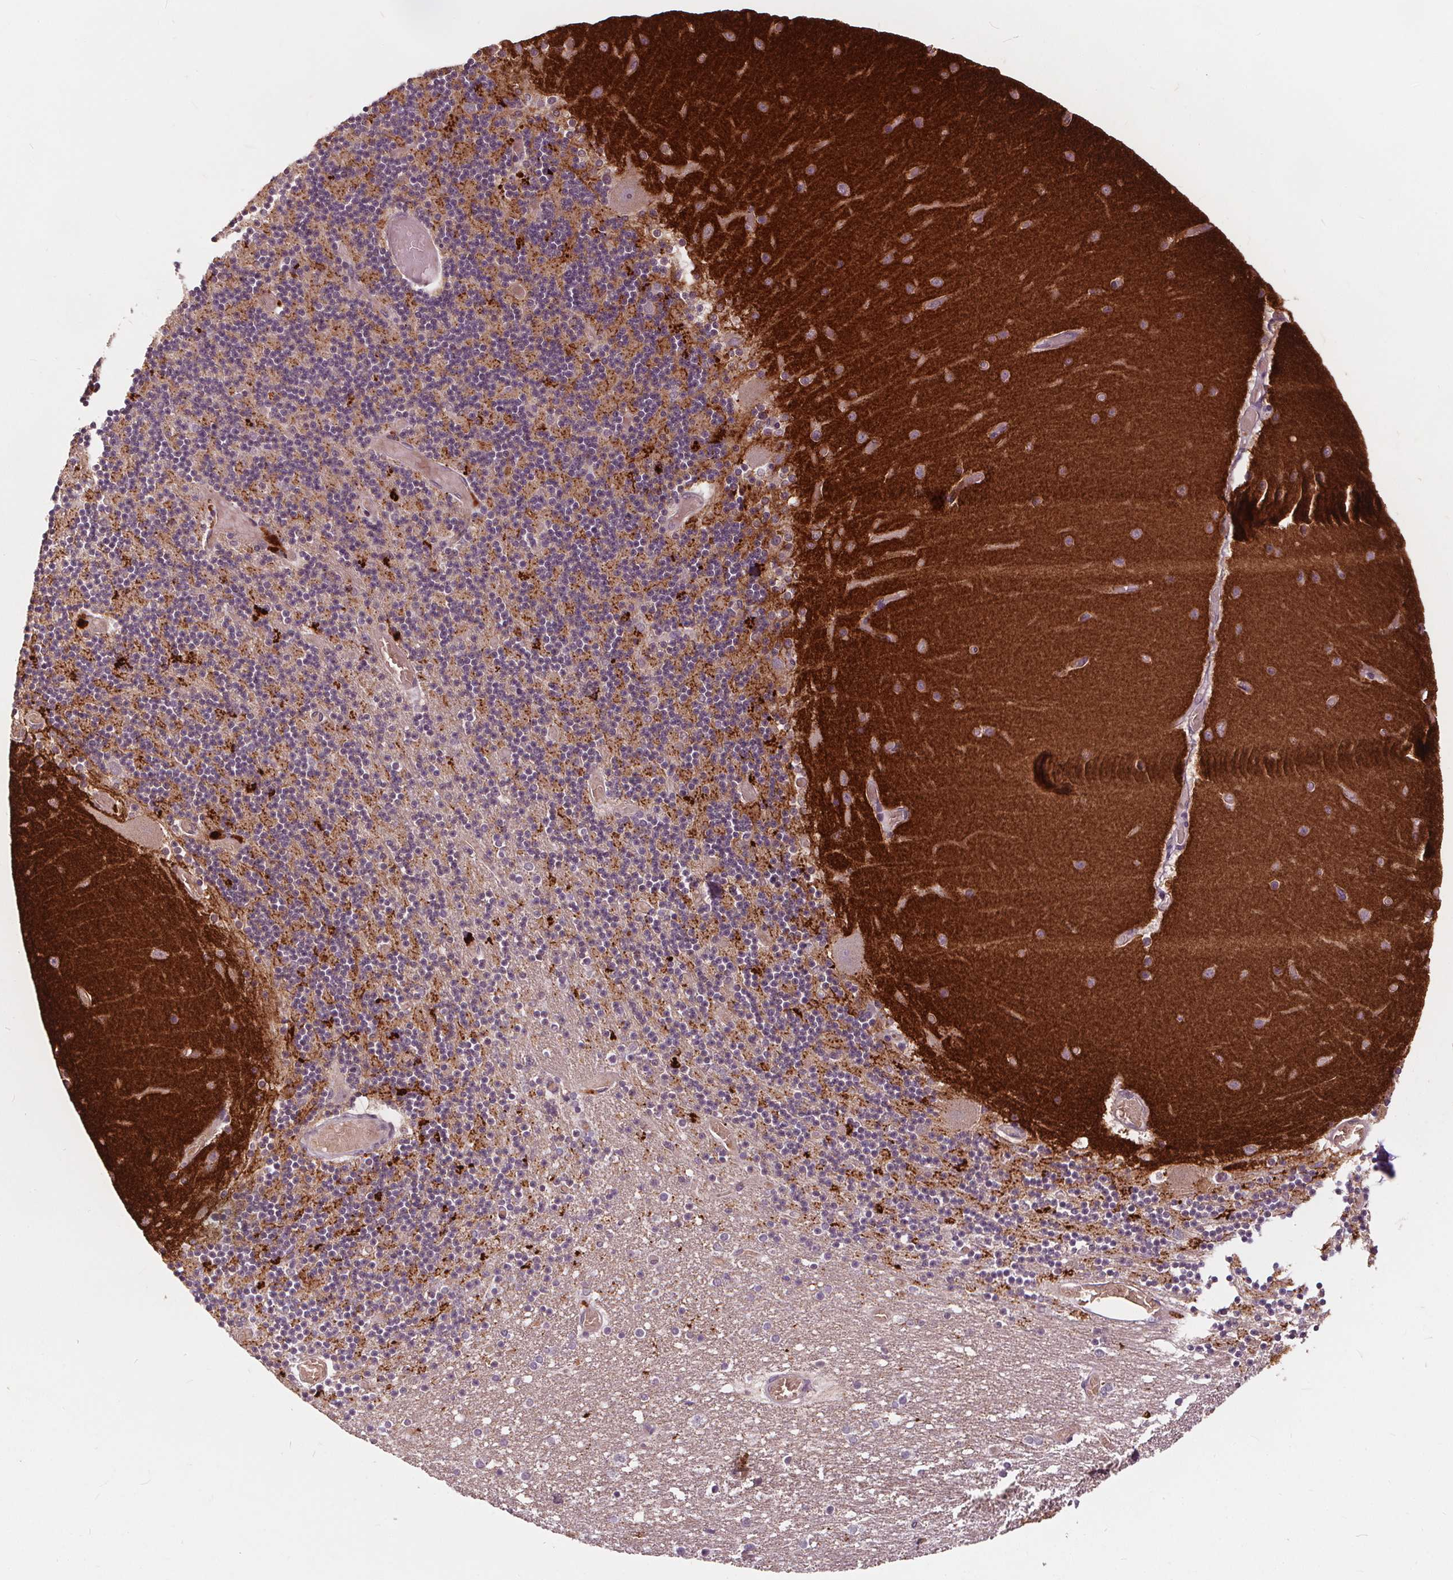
{"staining": {"intensity": "moderate", "quantity": "25%-75%", "location": "cytoplasmic/membranous"}, "tissue": "cerebellum", "cell_type": "Cells in granular layer", "image_type": "normal", "snomed": [{"axis": "morphology", "description": "Normal tissue, NOS"}, {"axis": "topography", "description": "Cerebellum"}], "caption": "A medium amount of moderate cytoplasmic/membranous expression is identified in approximately 25%-75% of cells in granular layer in unremarkable cerebellum.", "gene": "IPO13", "patient": {"sex": "female", "age": 28}}